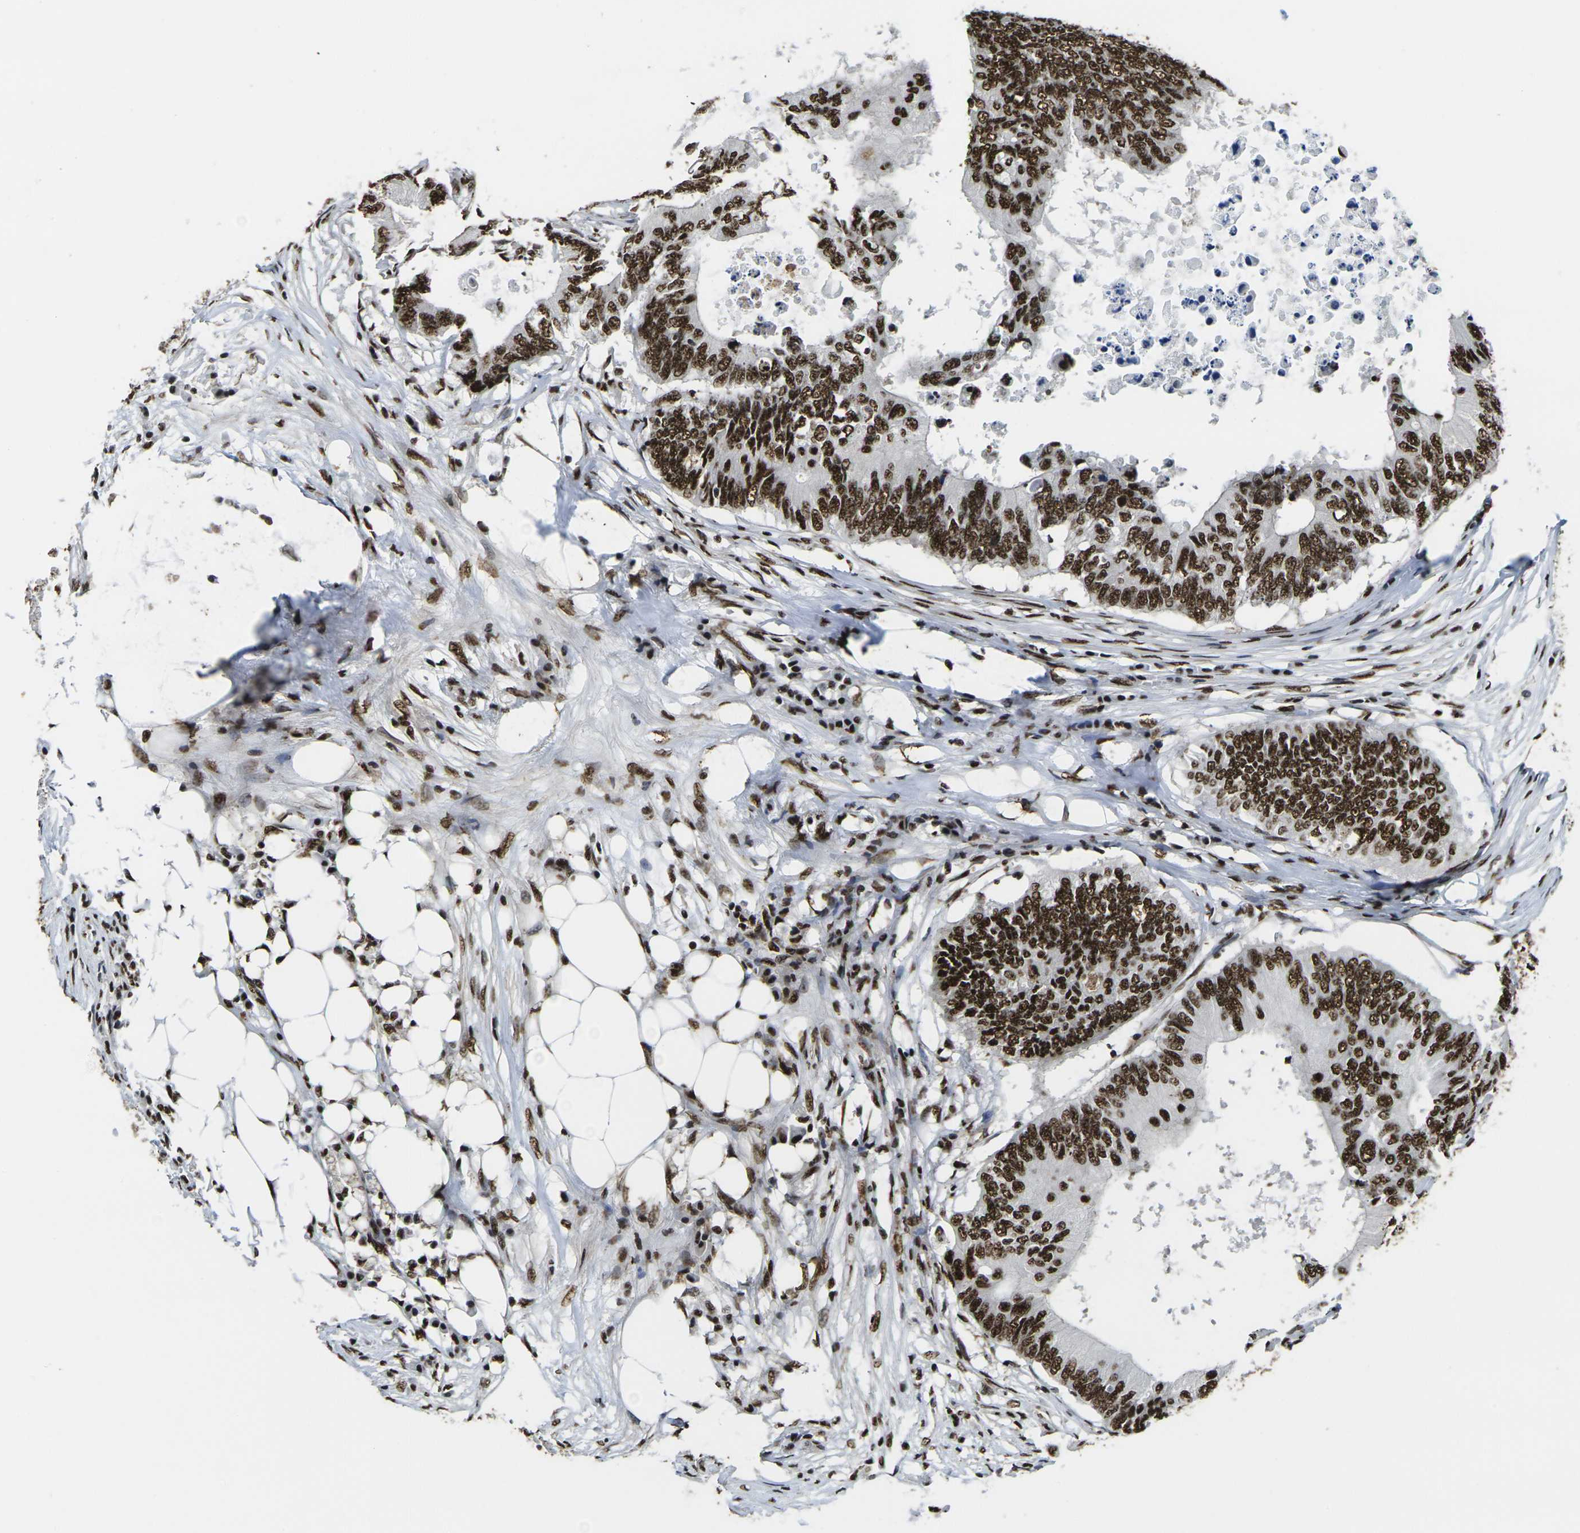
{"staining": {"intensity": "strong", "quantity": ">75%", "location": "nuclear"}, "tissue": "colorectal cancer", "cell_type": "Tumor cells", "image_type": "cancer", "snomed": [{"axis": "morphology", "description": "Adenocarcinoma, NOS"}, {"axis": "topography", "description": "Colon"}], "caption": "Tumor cells show high levels of strong nuclear expression in approximately >75% of cells in adenocarcinoma (colorectal).", "gene": "SMARCC1", "patient": {"sex": "male", "age": 71}}